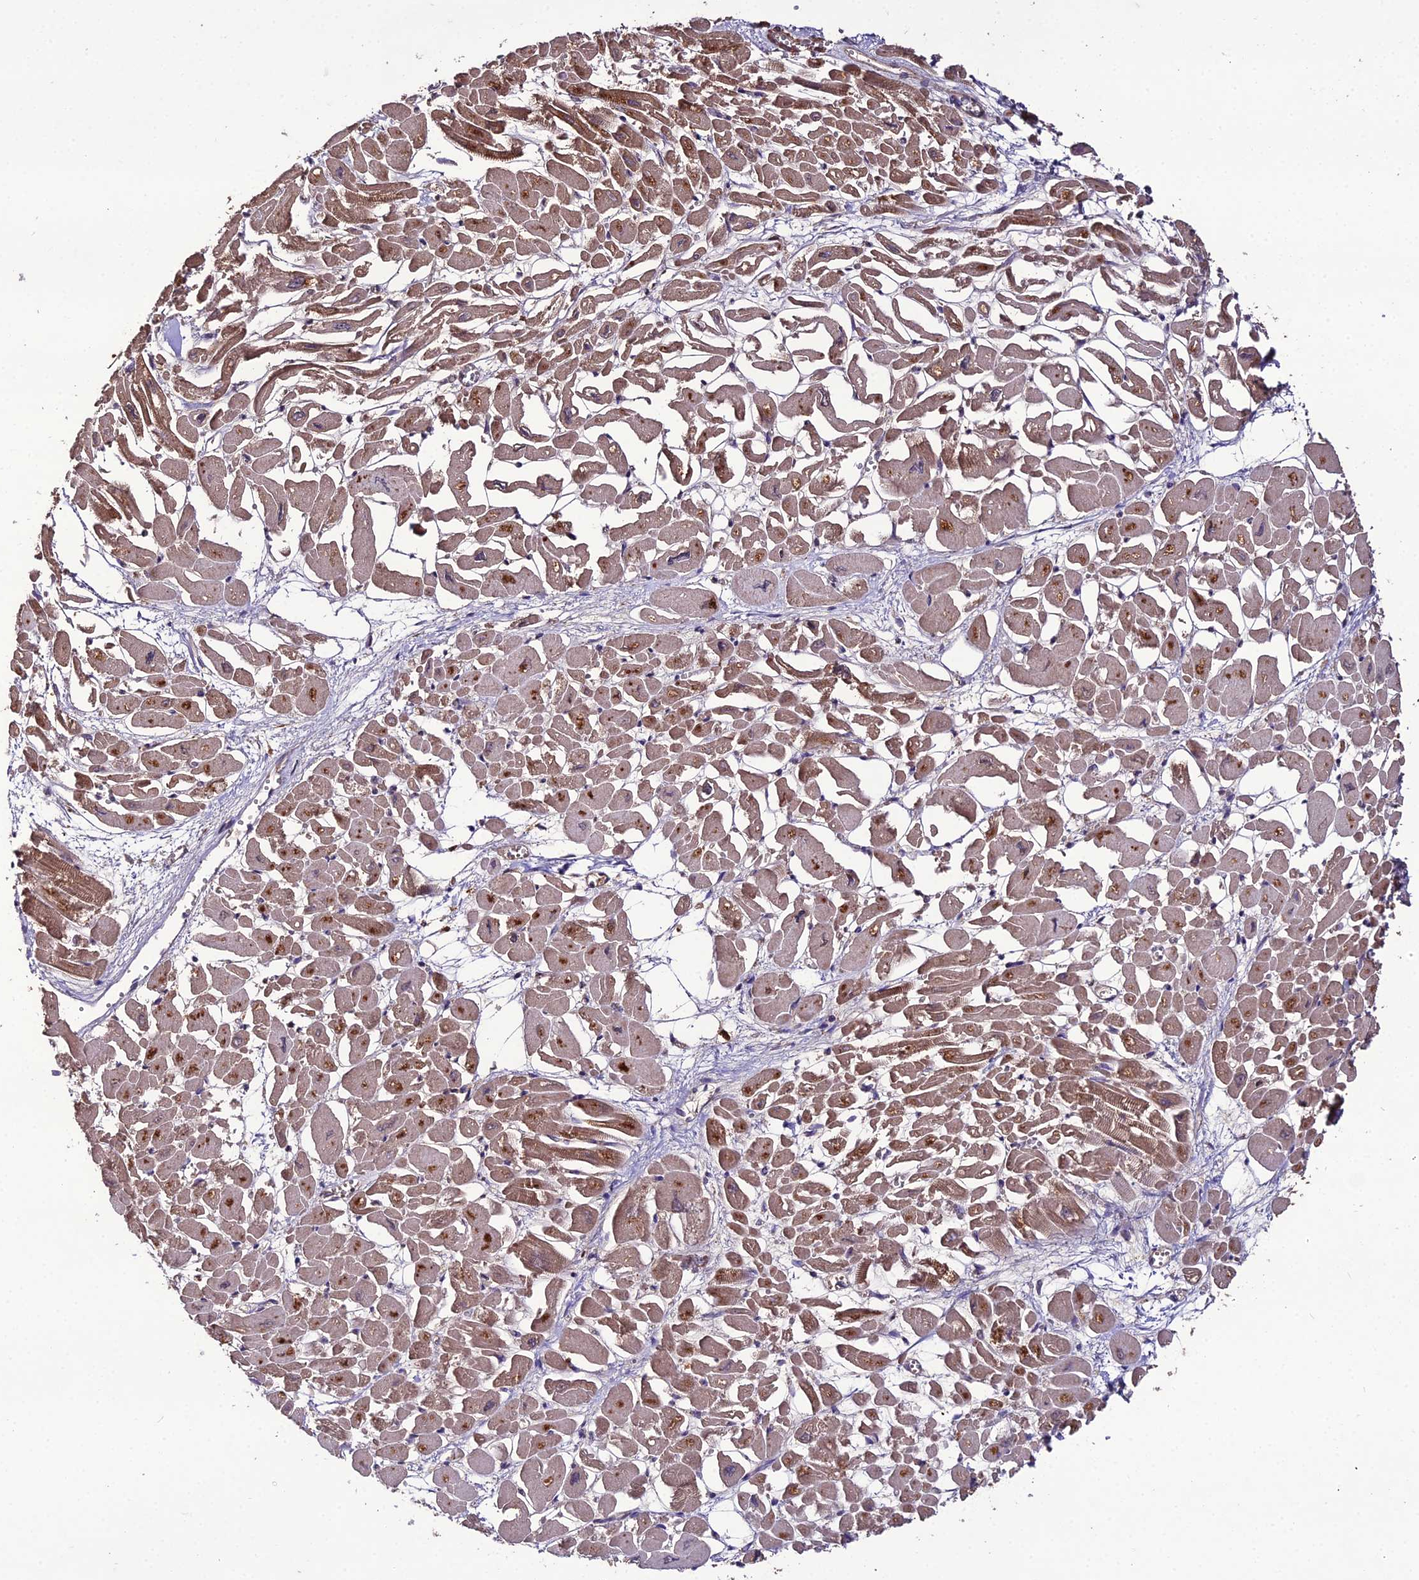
{"staining": {"intensity": "moderate", "quantity": "25%-75%", "location": "cytoplasmic/membranous"}, "tissue": "heart muscle", "cell_type": "Cardiomyocytes", "image_type": "normal", "snomed": [{"axis": "morphology", "description": "Normal tissue, NOS"}, {"axis": "topography", "description": "Heart"}], "caption": "Brown immunohistochemical staining in normal heart muscle shows moderate cytoplasmic/membranous staining in about 25%-75% of cardiomyocytes.", "gene": "KCTD16", "patient": {"sex": "male", "age": 54}}